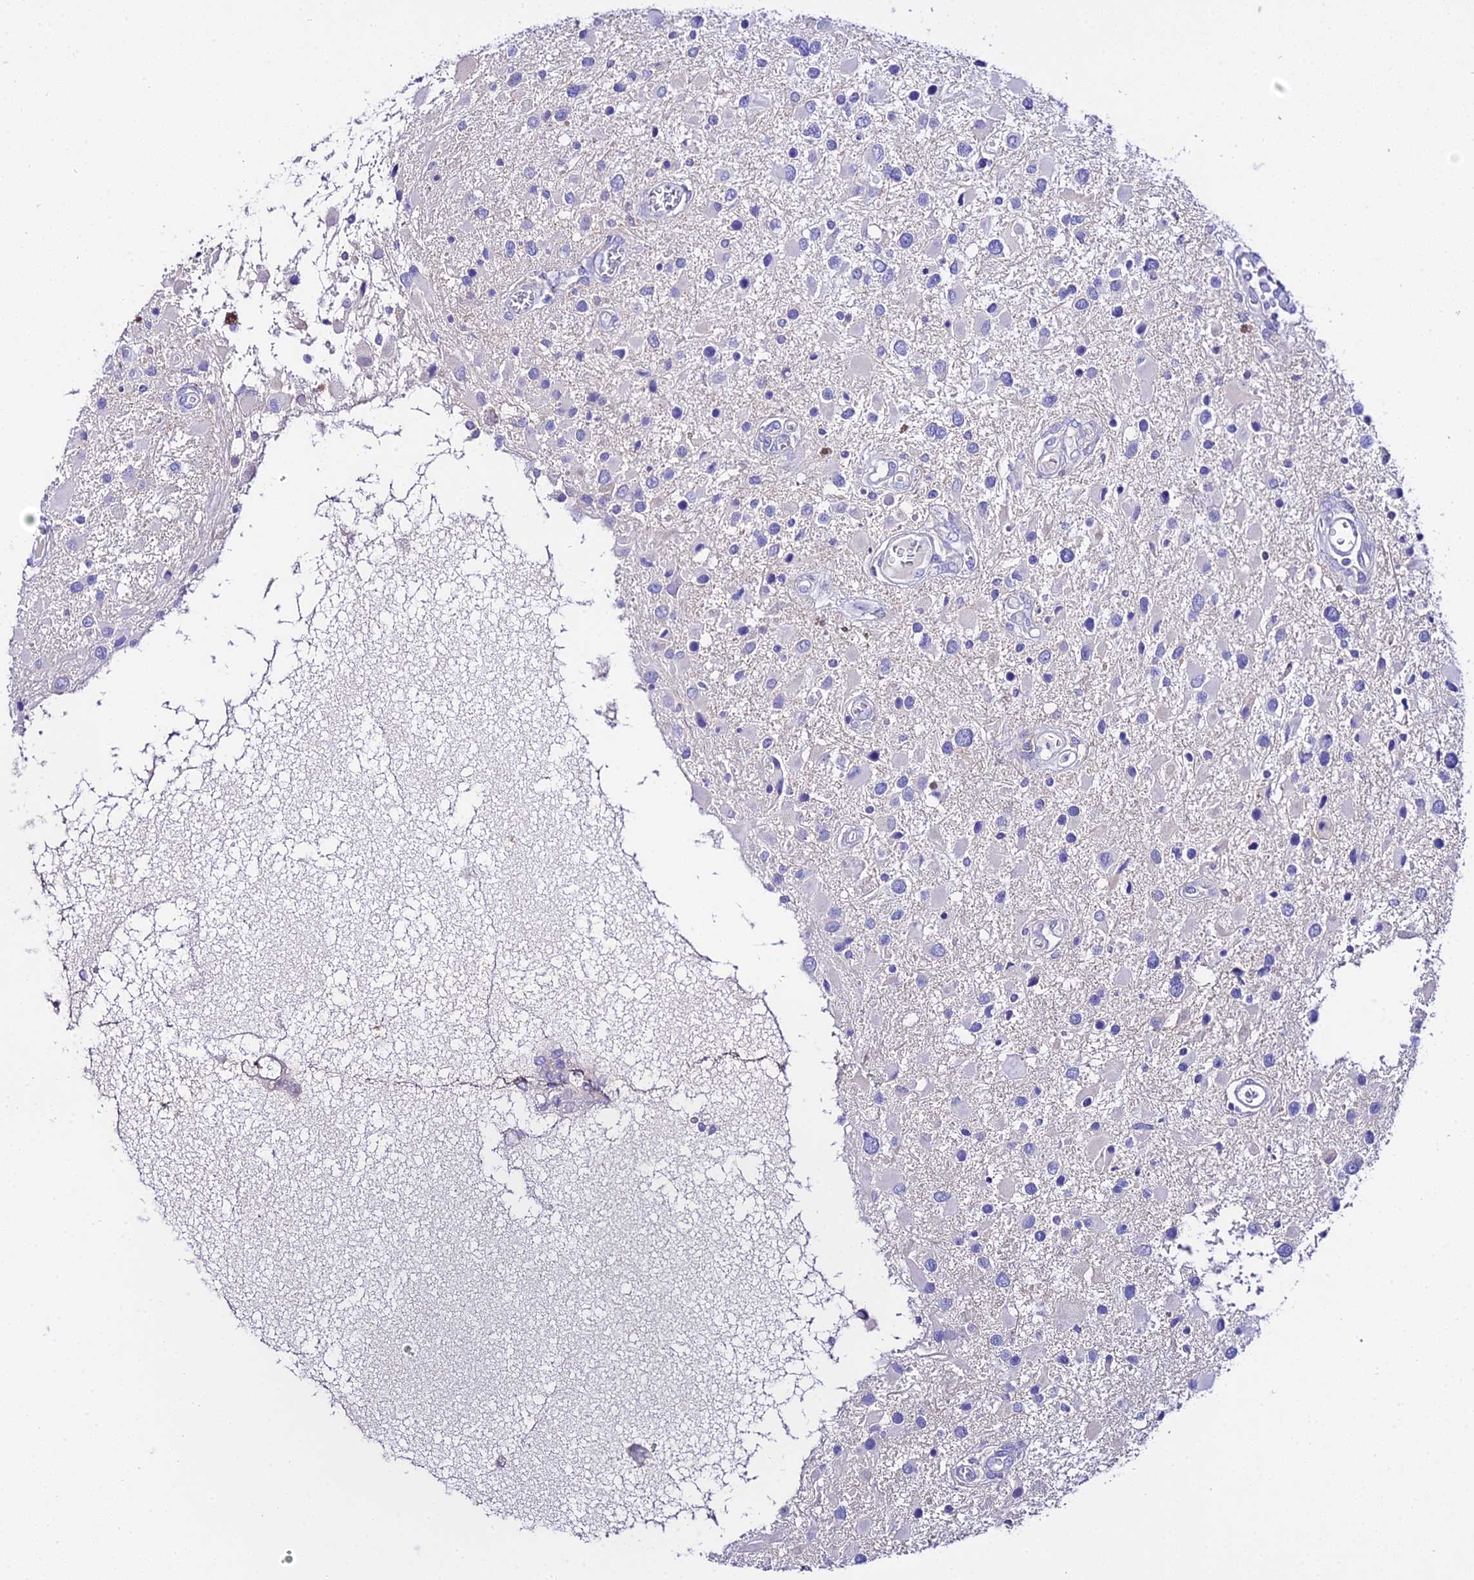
{"staining": {"intensity": "negative", "quantity": "none", "location": "none"}, "tissue": "glioma", "cell_type": "Tumor cells", "image_type": "cancer", "snomed": [{"axis": "morphology", "description": "Glioma, malignant, High grade"}, {"axis": "topography", "description": "Brain"}], "caption": "The immunohistochemistry image has no significant staining in tumor cells of malignant high-grade glioma tissue.", "gene": "TMEM117", "patient": {"sex": "male", "age": 53}}